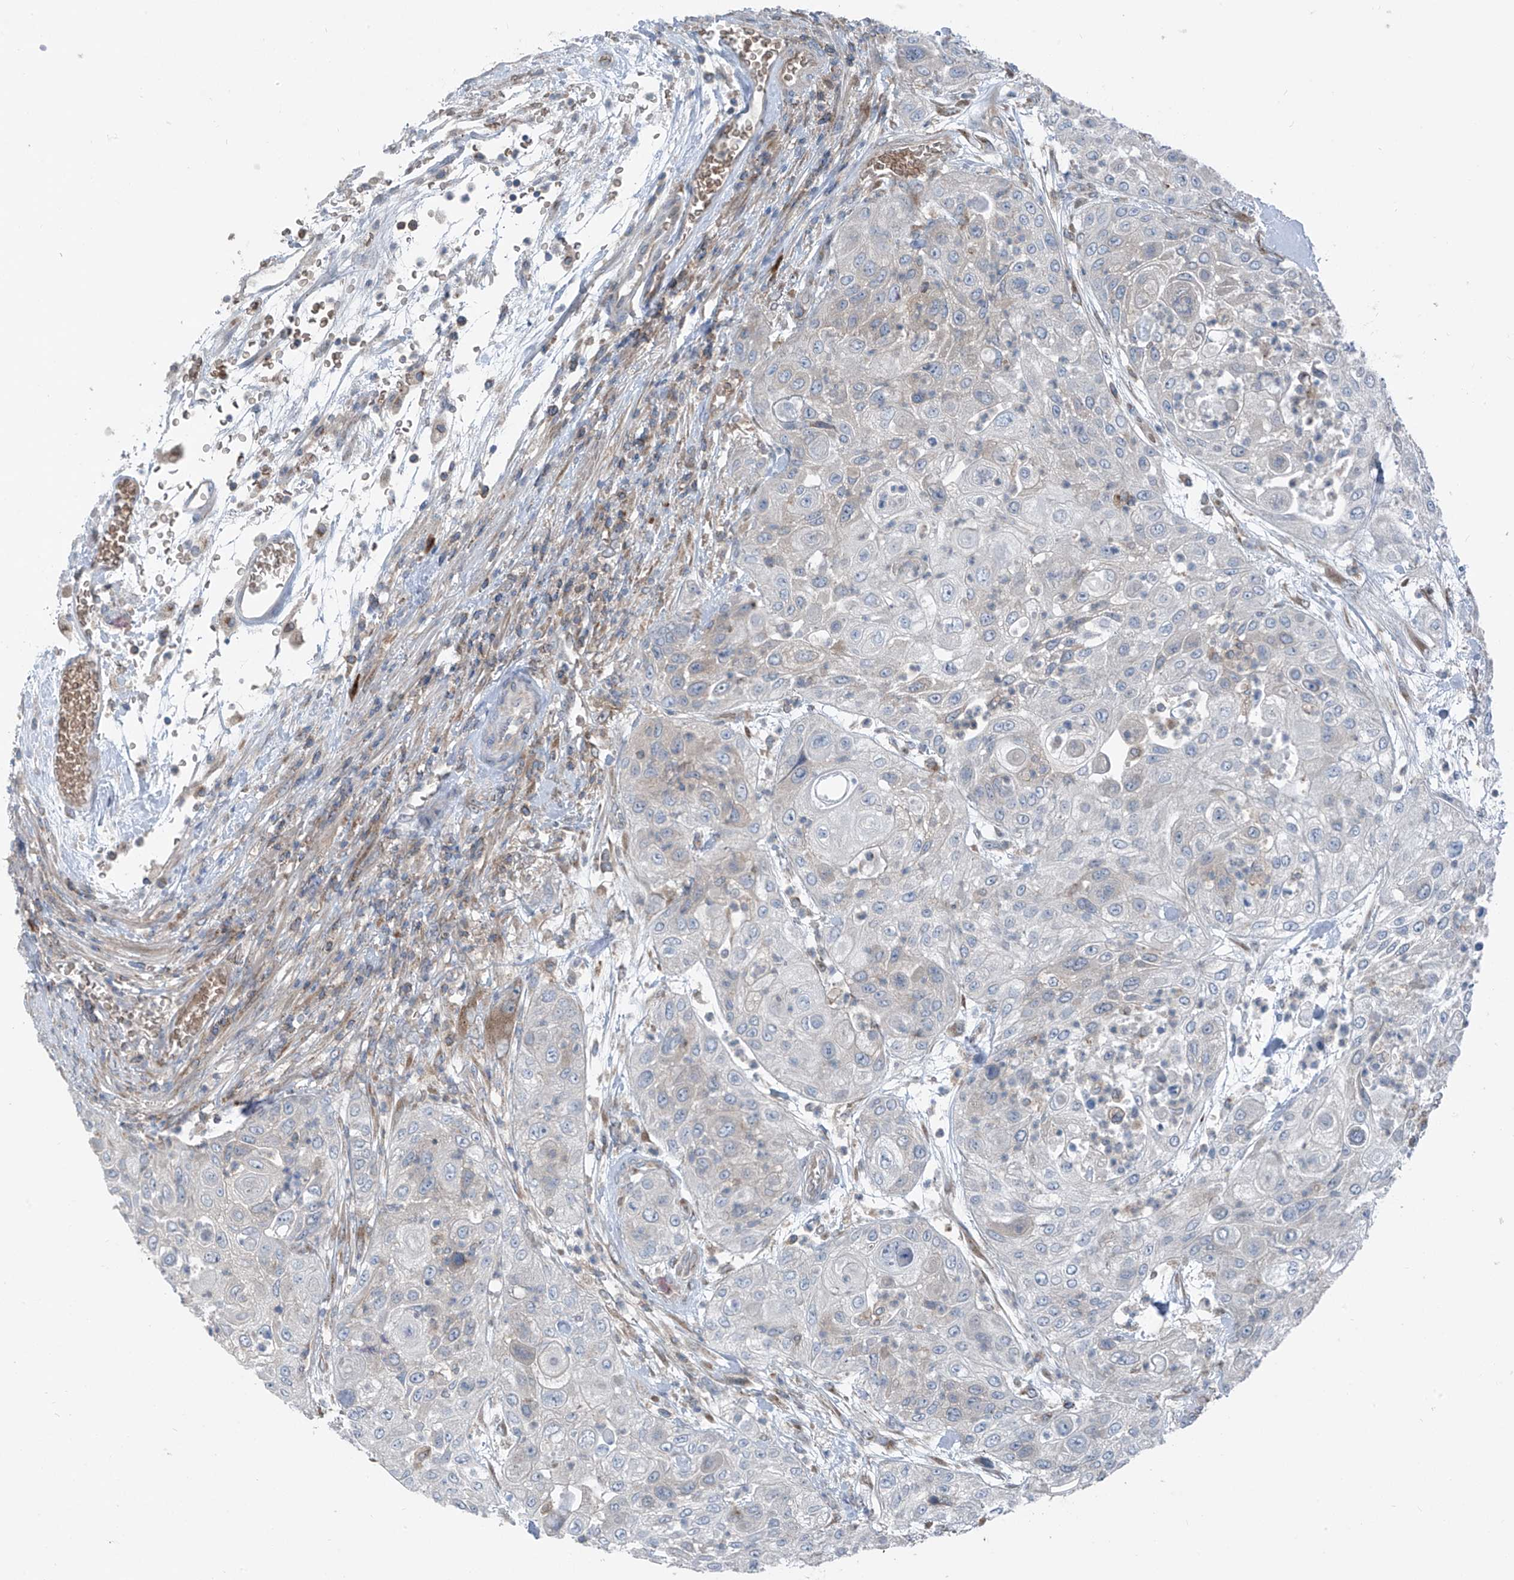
{"staining": {"intensity": "negative", "quantity": "none", "location": "none"}, "tissue": "urothelial cancer", "cell_type": "Tumor cells", "image_type": "cancer", "snomed": [{"axis": "morphology", "description": "Urothelial carcinoma, High grade"}, {"axis": "topography", "description": "Urinary bladder"}], "caption": "An image of human high-grade urothelial carcinoma is negative for staining in tumor cells. The staining is performed using DAB brown chromogen with nuclei counter-stained in using hematoxylin.", "gene": "SLC12A6", "patient": {"sex": "female", "age": 79}}